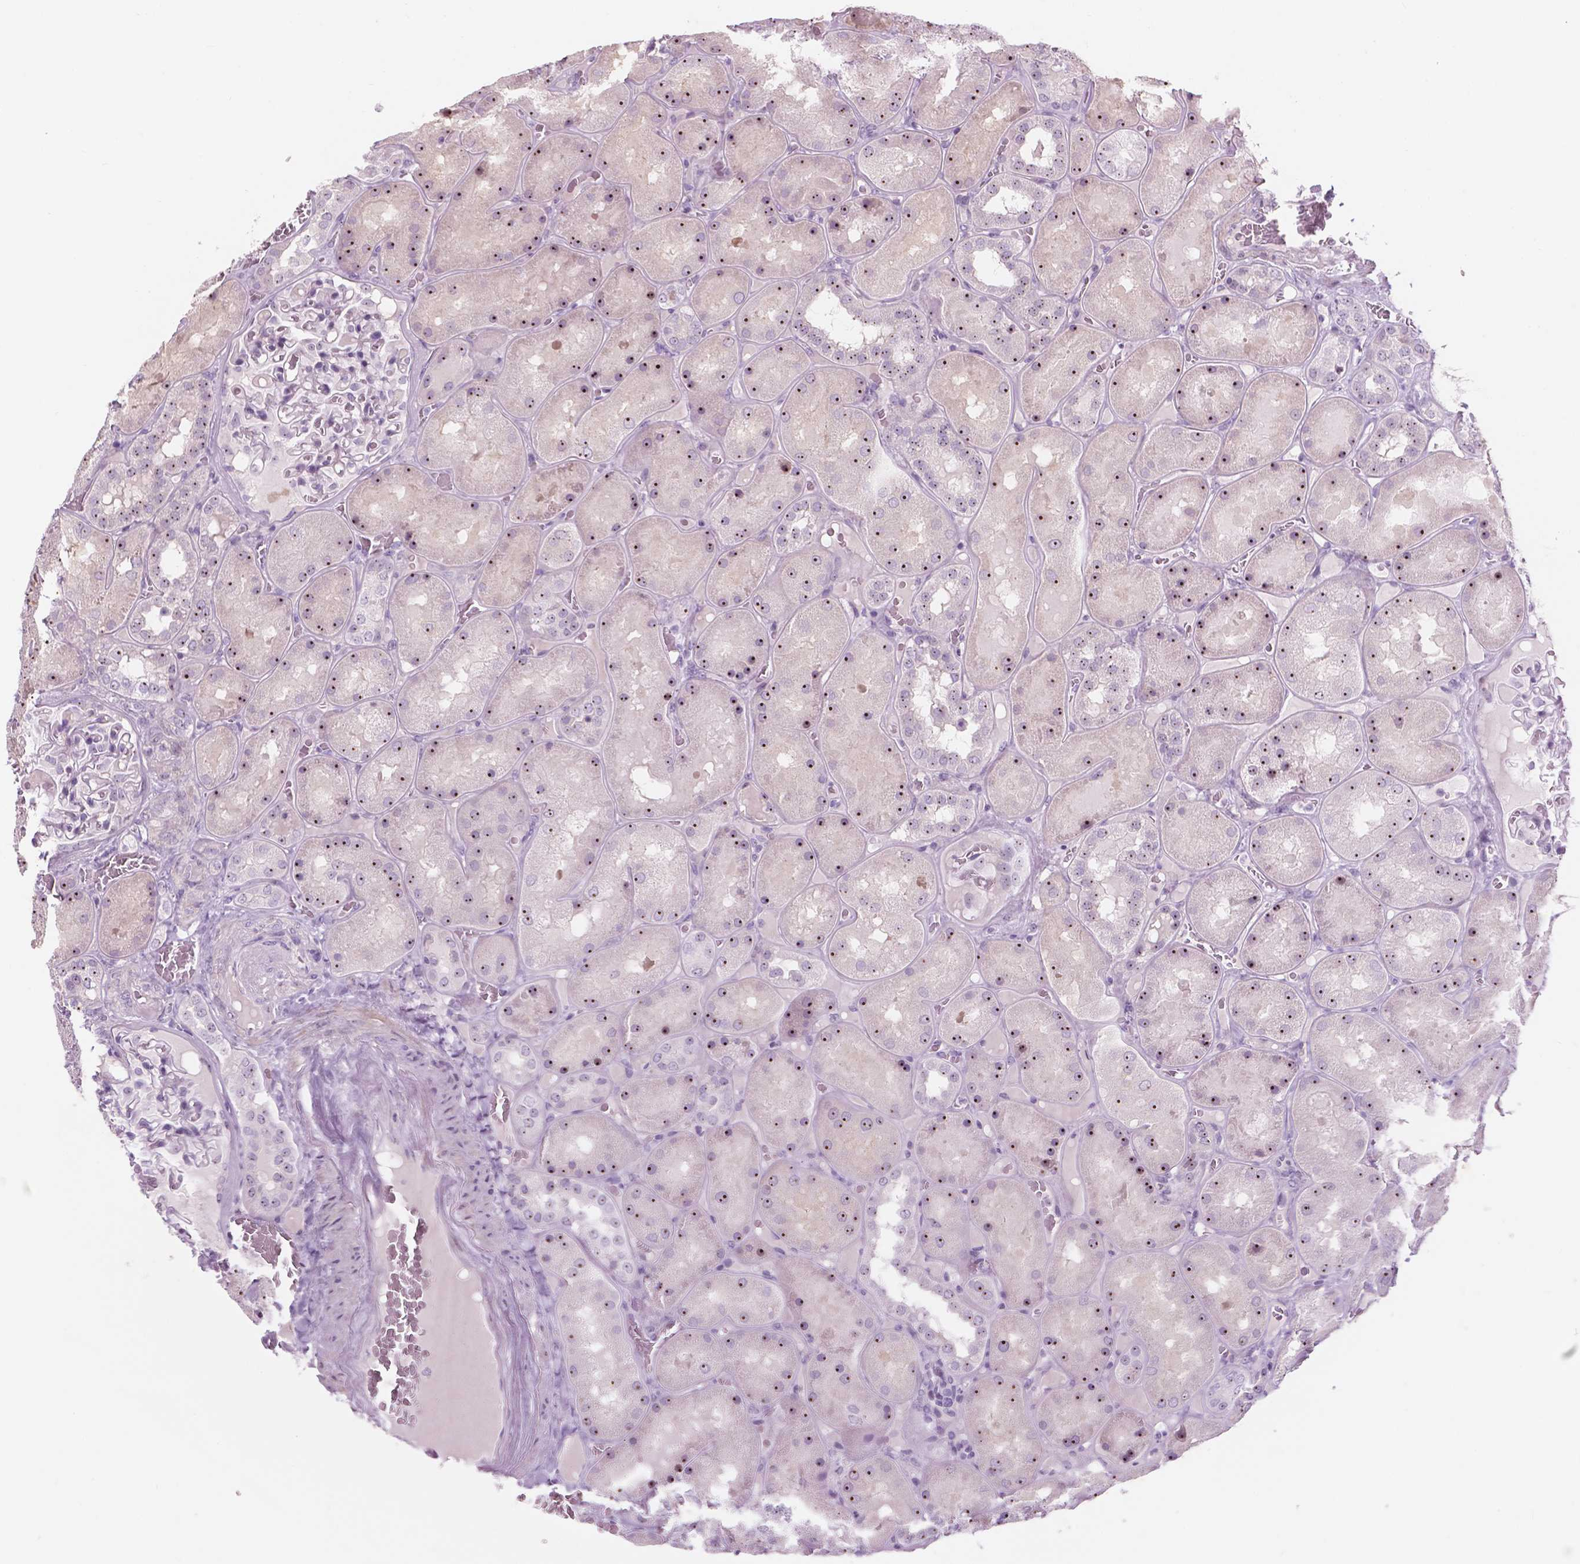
{"staining": {"intensity": "negative", "quantity": "none", "location": "none"}, "tissue": "kidney", "cell_type": "Cells in glomeruli", "image_type": "normal", "snomed": [{"axis": "morphology", "description": "Normal tissue, NOS"}, {"axis": "topography", "description": "Kidney"}], "caption": "Immunohistochemical staining of benign kidney shows no significant staining in cells in glomeruli.", "gene": "ZNF853", "patient": {"sex": "male", "age": 73}}